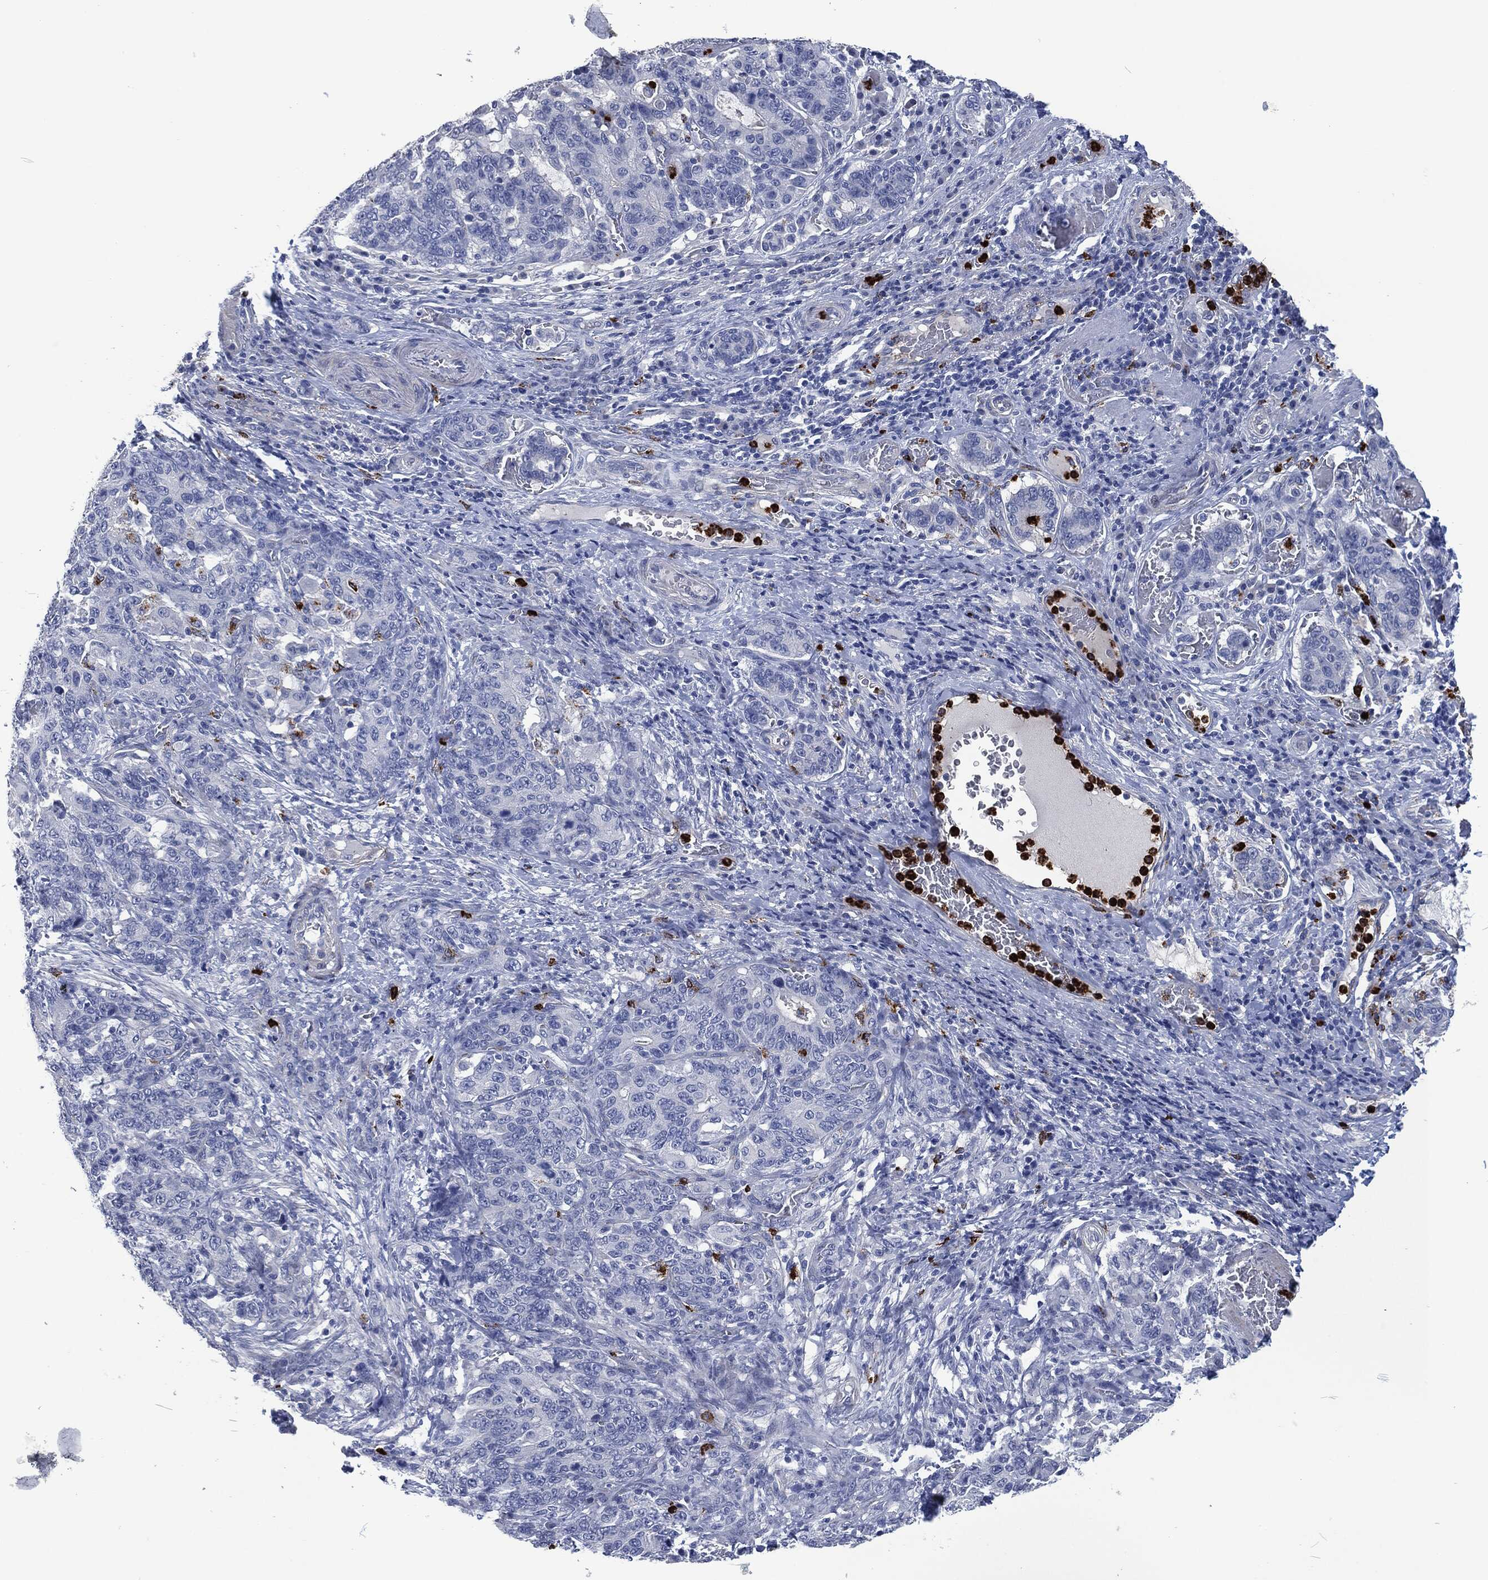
{"staining": {"intensity": "negative", "quantity": "none", "location": "none"}, "tissue": "stomach cancer", "cell_type": "Tumor cells", "image_type": "cancer", "snomed": [{"axis": "morphology", "description": "Normal tissue, NOS"}, {"axis": "morphology", "description": "Adenocarcinoma, NOS"}, {"axis": "topography", "description": "Stomach"}], "caption": "The photomicrograph shows no significant staining in tumor cells of stomach cancer (adenocarcinoma).", "gene": "MPO", "patient": {"sex": "female", "age": 64}}